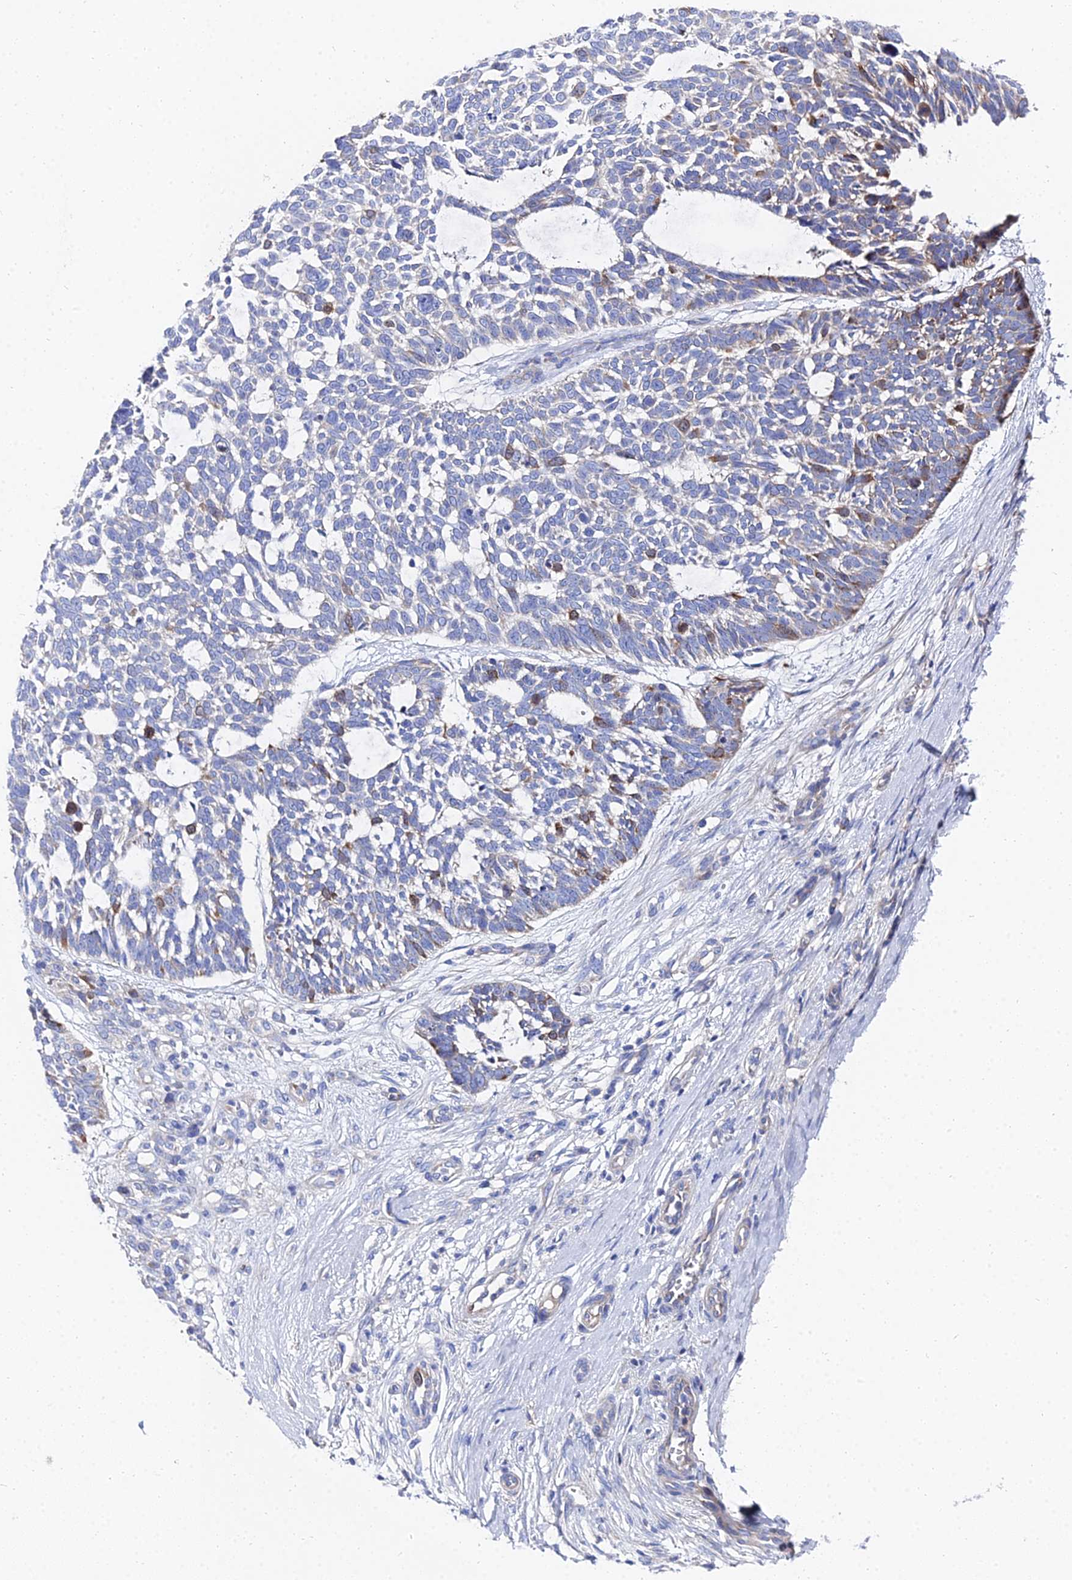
{"staining": {"intensity": "moderate", "quantity": "<25%", "location": "cytoplasmic/membranous"}, "tissue": "skin cancer", "cell_type": "Tumor cells", "image_type": "cancer", "snomed": [{"axis": "morphology", "description": "Basal cell carcinoma"}, {"axis": "topography", "description": "Skin"}], "caption": "Protein analysis of basal cell carcinoma (skin) tissue displays moderate cytoplasmic/membranous positivity in about <25% of tumor cells.", "gene": "PTTG1", "patient": {"sex": "male", "age": 88}}